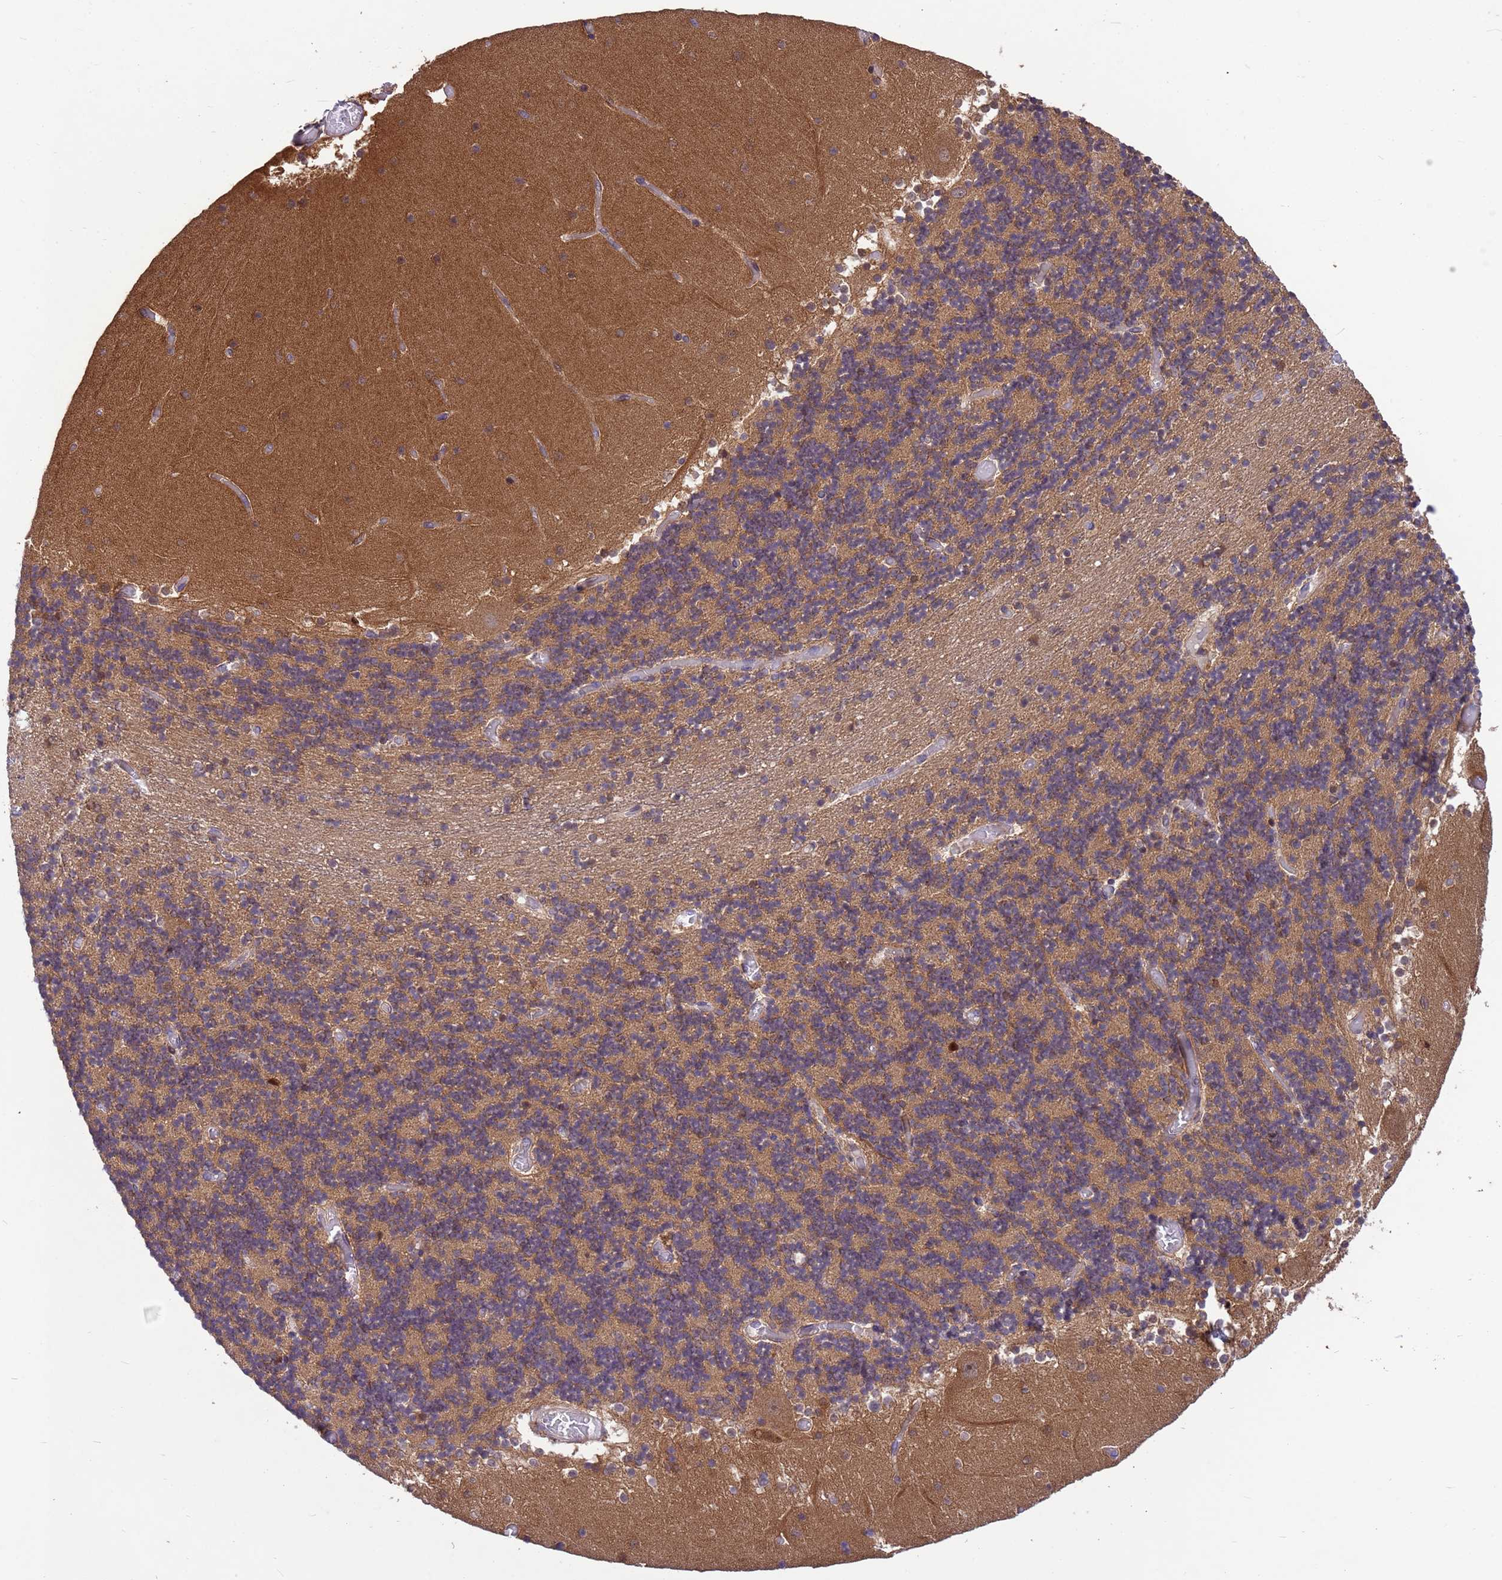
{"staining": {"intensity": "moderate", "quantity": ">75%", "location": "cytoplasmic/membranous"}, "tissue": "cerebellum", "cell_type": "Cells in granular layer", "image_type": "normal", "snomed": [{"axis": "morphology", "description": "Normal tissue, NOS"}, {"axis": "topography", "description": "Cerebellum"}], "caption": "Moderate cytoplasmic/membranous protein positivity is identified in about >75% of cells in granular layer in cerebellum. Ihc stains the protein in brown and the nuclei are stained blue.", "gene": "PPP2CA", "patient": {"sex": "female", "age": 28}}